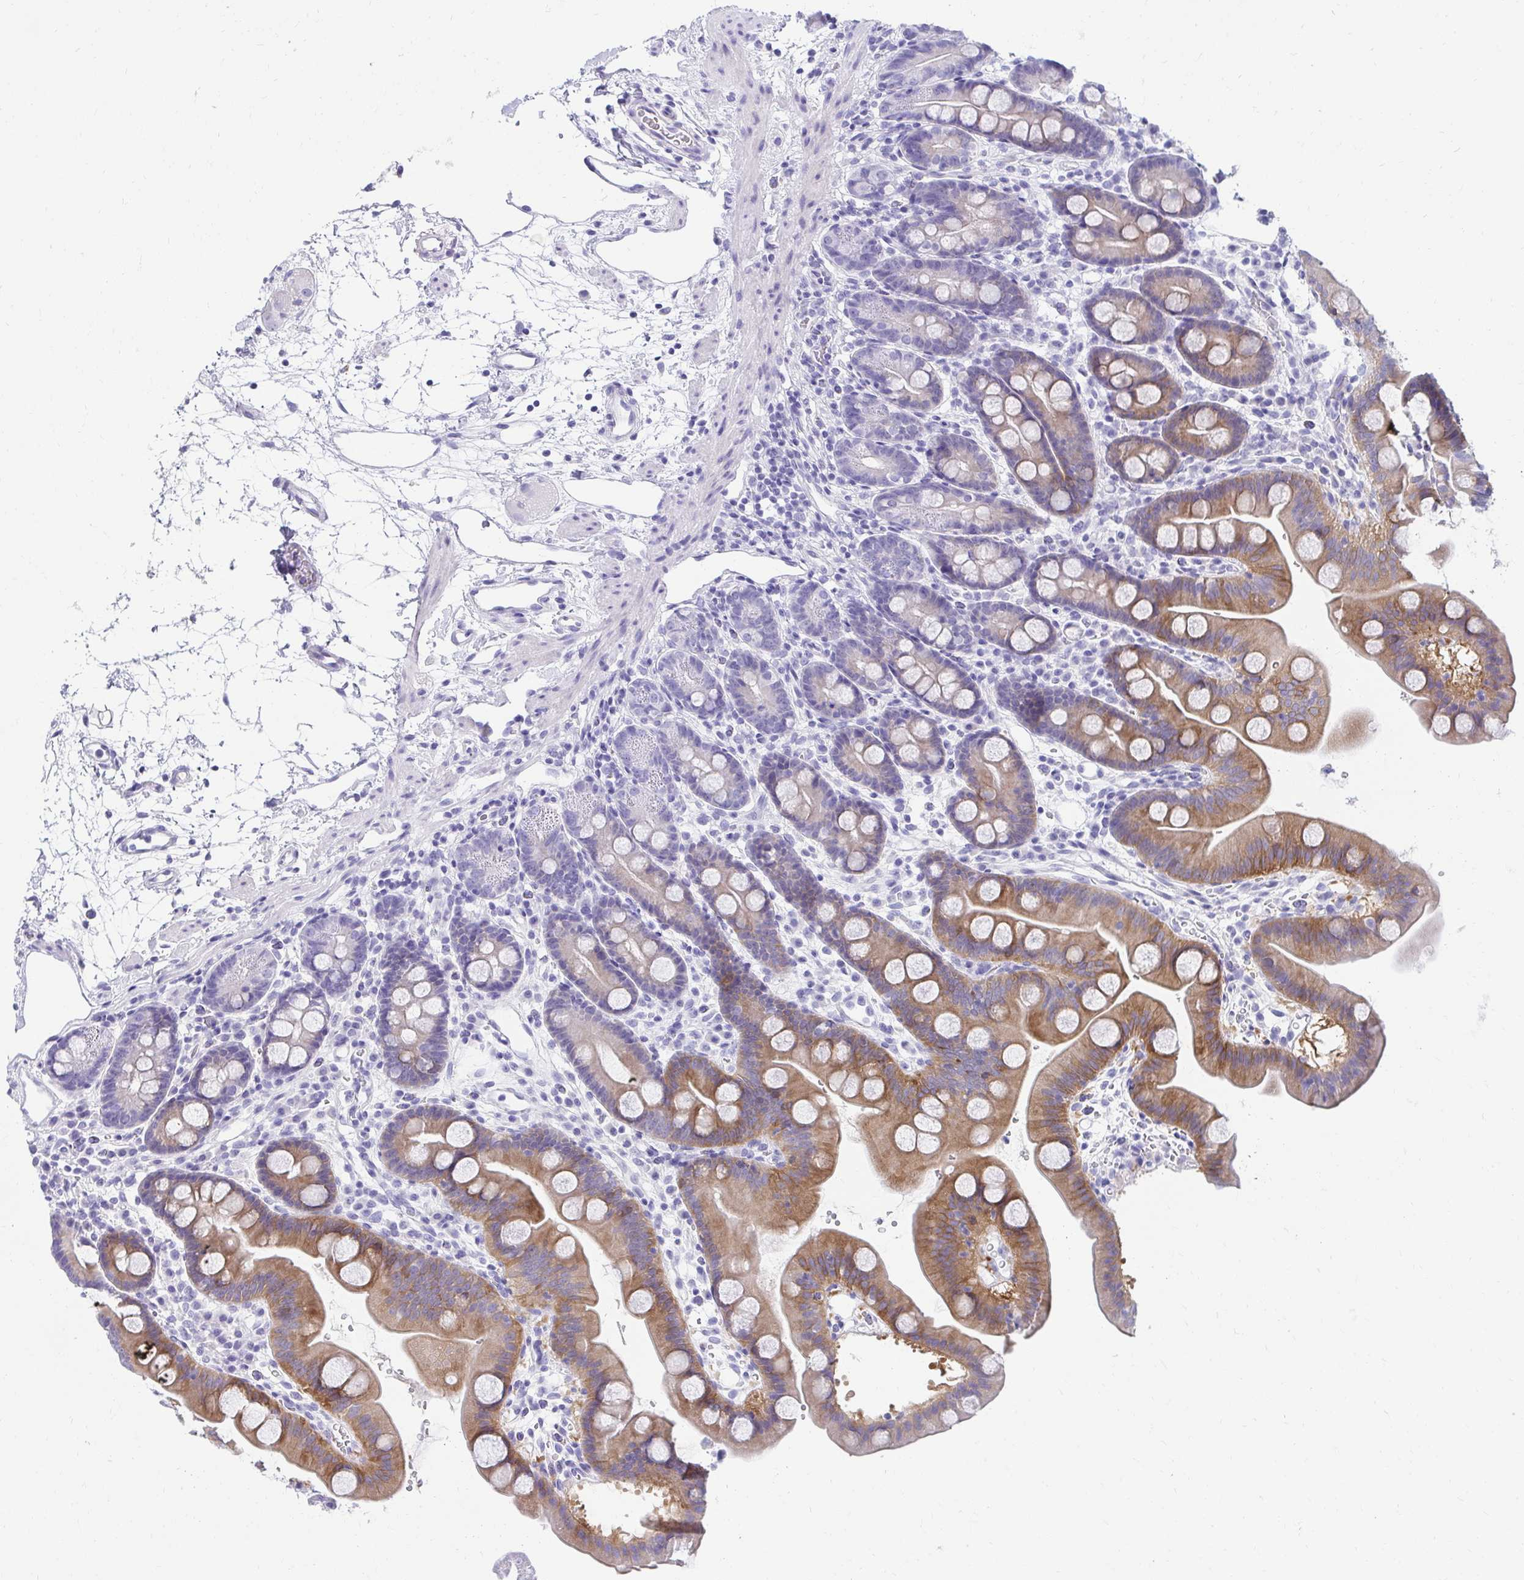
{"staining": {"intensity": "moderate", "quantity": "25%-75%", "location": "cytoplasmic/membranous"}, "tissue": "duodenum", "cell_type": "Glandular cells", "image_type": "normal", "snomed": [{"axis": "morphology", "description": "Normal tissue, NOS"}, {"axis": "topography", "description": "Duodenum"}], "caption": "A brown stain shows moderate cytoplasmic/membranous positivity of a protein in glandular cells of benign duodenum. The staining was performed using DAB to visualize the protein expression in brown, while the nuclei were stained in blue with hematoxylin (Magnification: 20x).", "gene": "SEC14L3", "patient": {"sex": "male", "age": 59}}